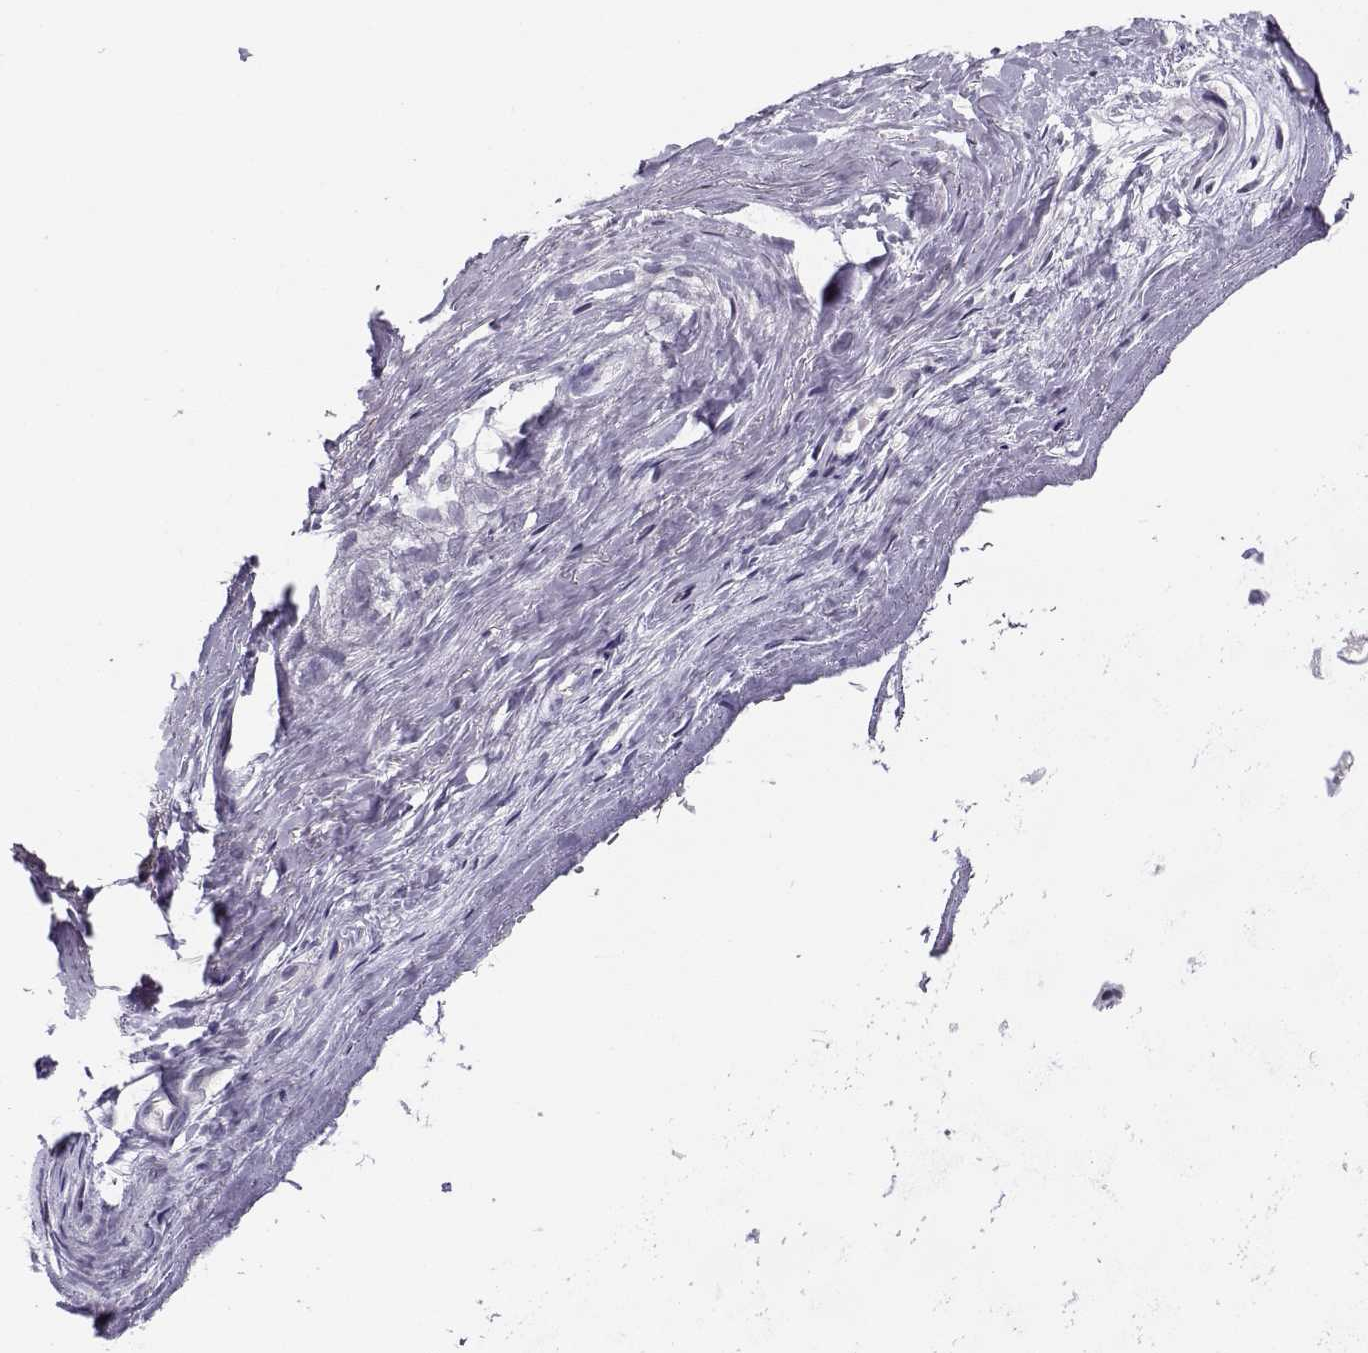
{"staining": {"intensity": "negative", "quantity": "none", "location": "none"}, "tissue": "adipose tissue", "cell_type": "Adipocytes", "image_type": "normal", "snomed": [{"axis": "morphology", "description": "Normal tissue, NOS"}, {"axis": "topography", "description": "Cartilage tissue"}], "caption": "A micrograph of adipose tissue stained for a protein exhibits no brown staining in adipocytes.", "gene": "CFAP77", "patient": {"sex": "male", "age": 62}}